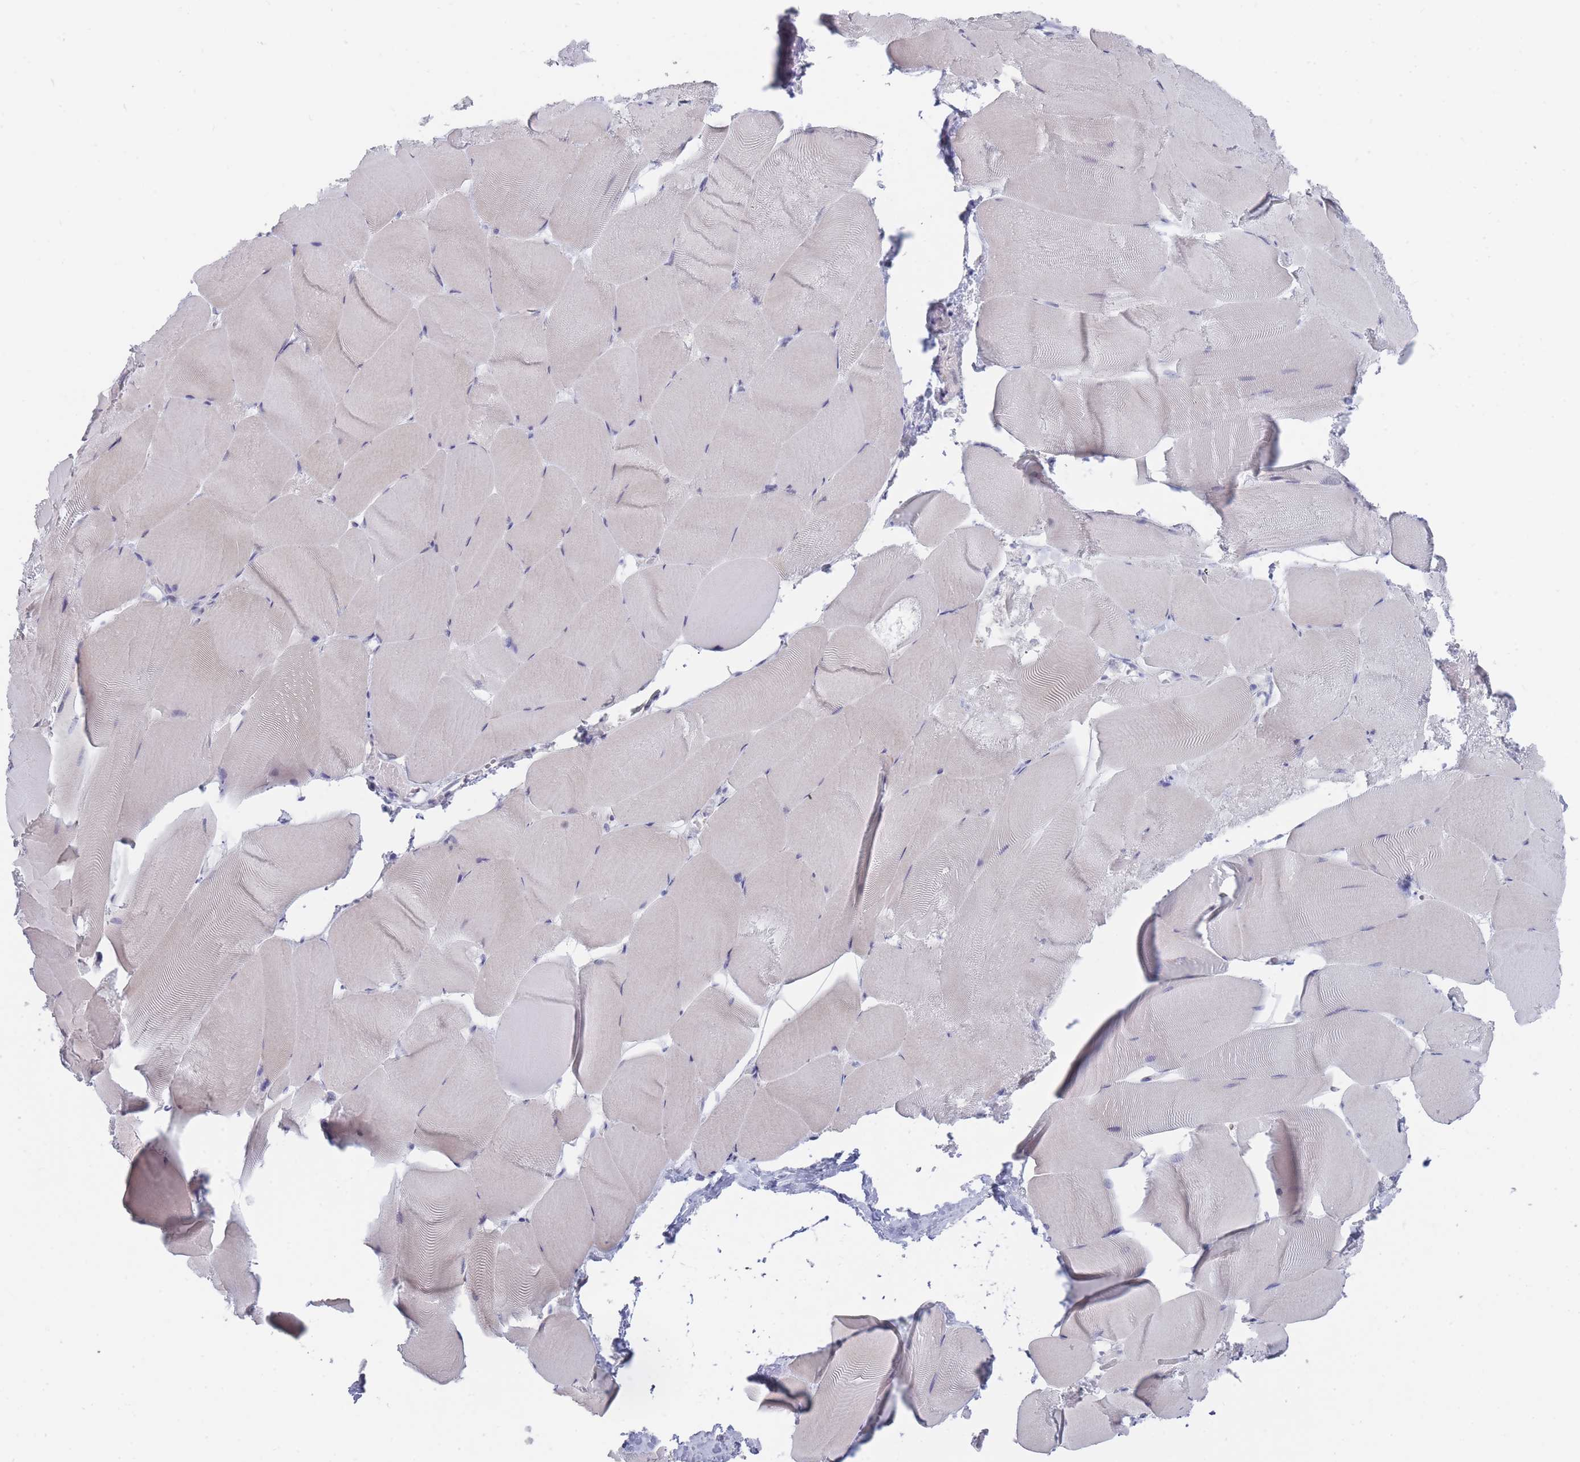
{"staining": {"intensity": "negative", "quantity": "none", "location": "none"}, "tissue": "skeletal muscle", "cell_type": "Myocytes", "image_type": "normal", "snomed": [{"axis": "morphology", "description": "Normal tissue, NOS"}, {"axis": "topography", "description": "Skeletal muscle"}], "caption": "Immunohistochemistry micrograph of benign skeletal muscle: skeletal muscle stained with DAB (3,3'-diaminobenzidine) shows no significant protein expression in myocytes.", "gene": "PIGU", "patient": {"sex": "female", "age": 64}}